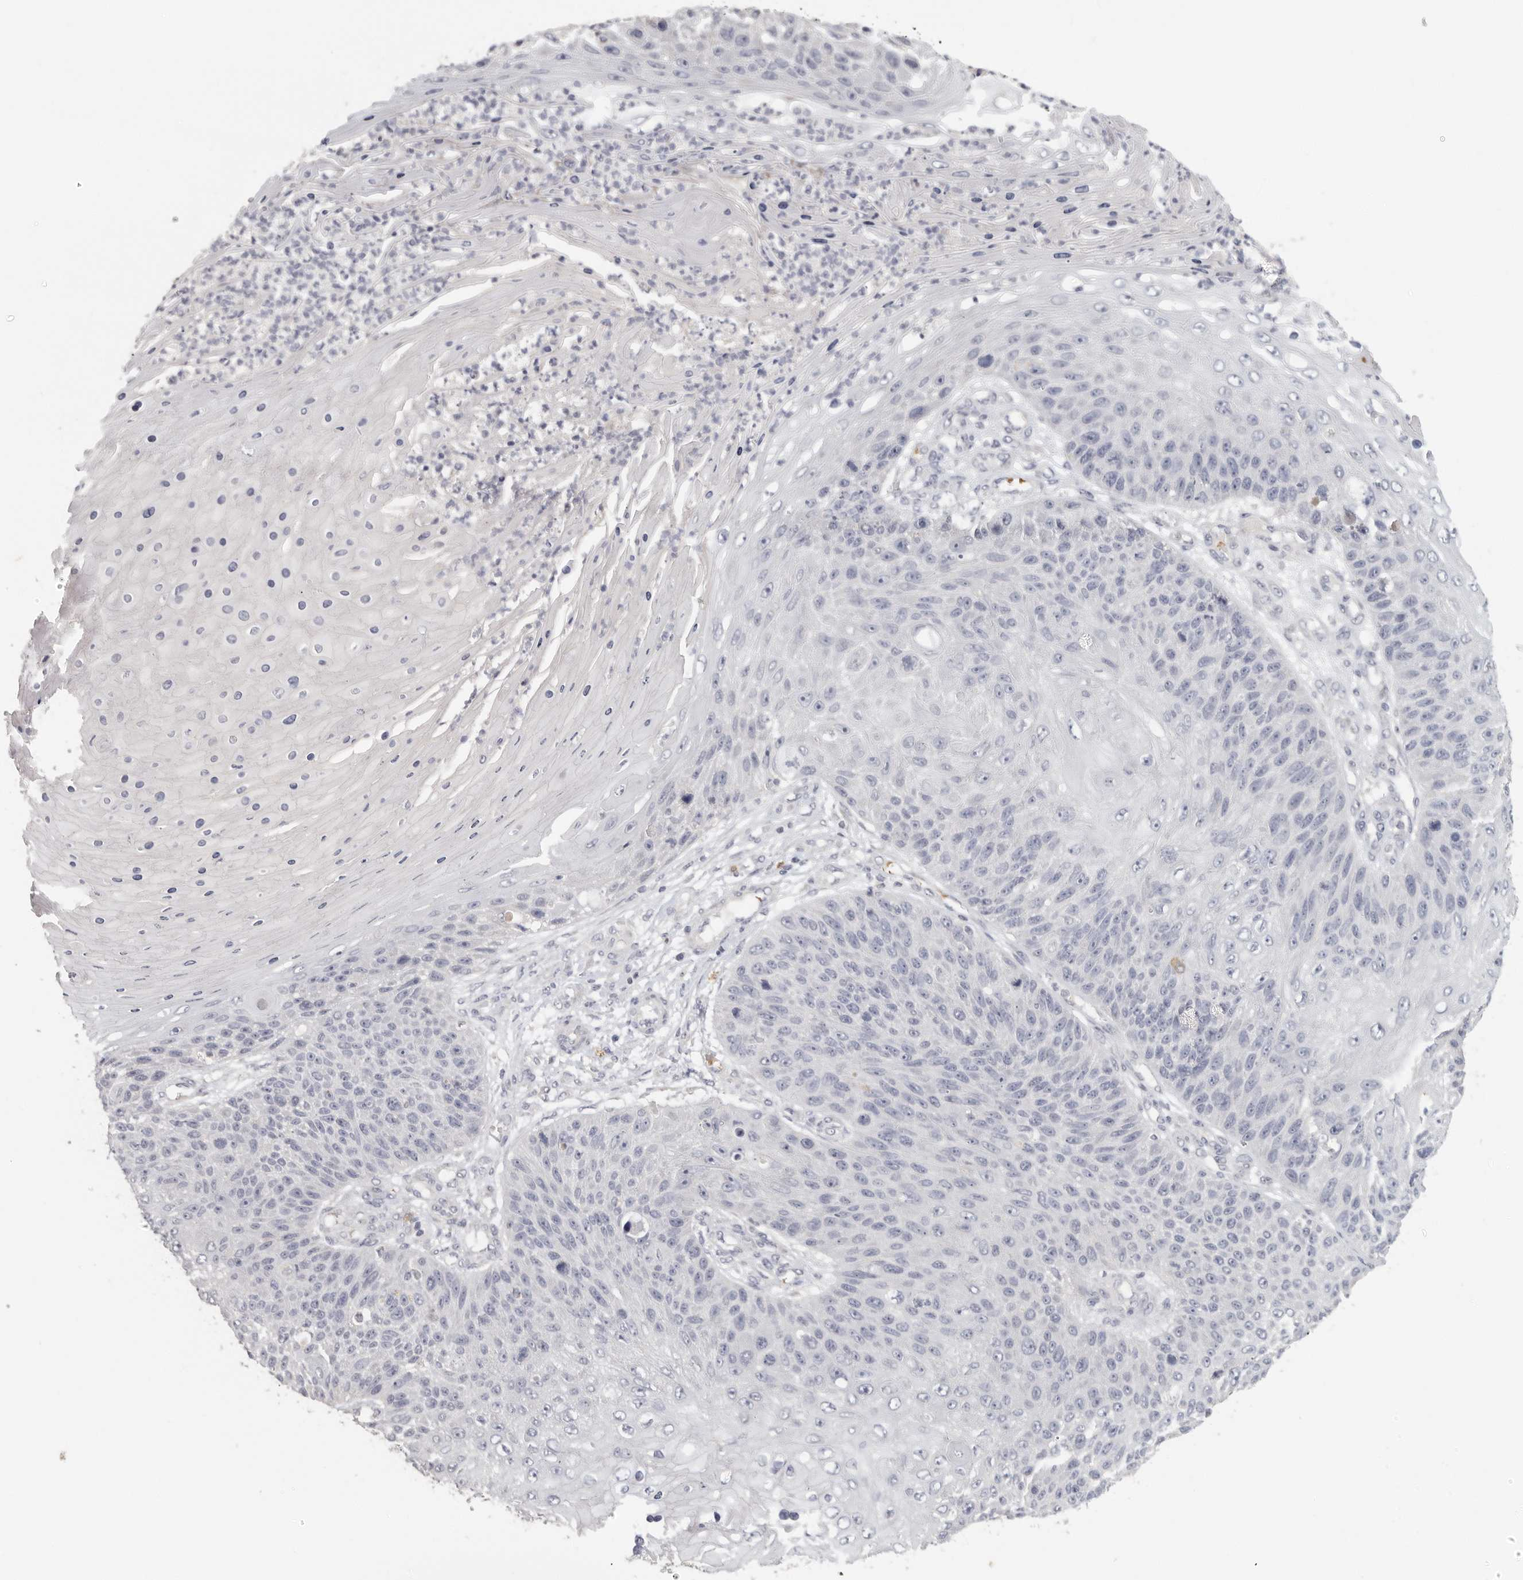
{"staining": {"intensity": "negative", "quantity": "none", "location": "none"}, "tissue": "skin cancer", "cell_type": "Tumor cells", "image_type": "cancer", "snomed": [{"axis": "morphology", "description": "Squamous cell carcinoma, NOS"}, {"axis": "topography", "description": "Skin"}], "caption": "Micrograph shows no protein expression in tumor cells of squamous cell carcinoma (skin) tissue.", "gene": "DNAJC11", "patient": {"sex": "female", "age": 88}}